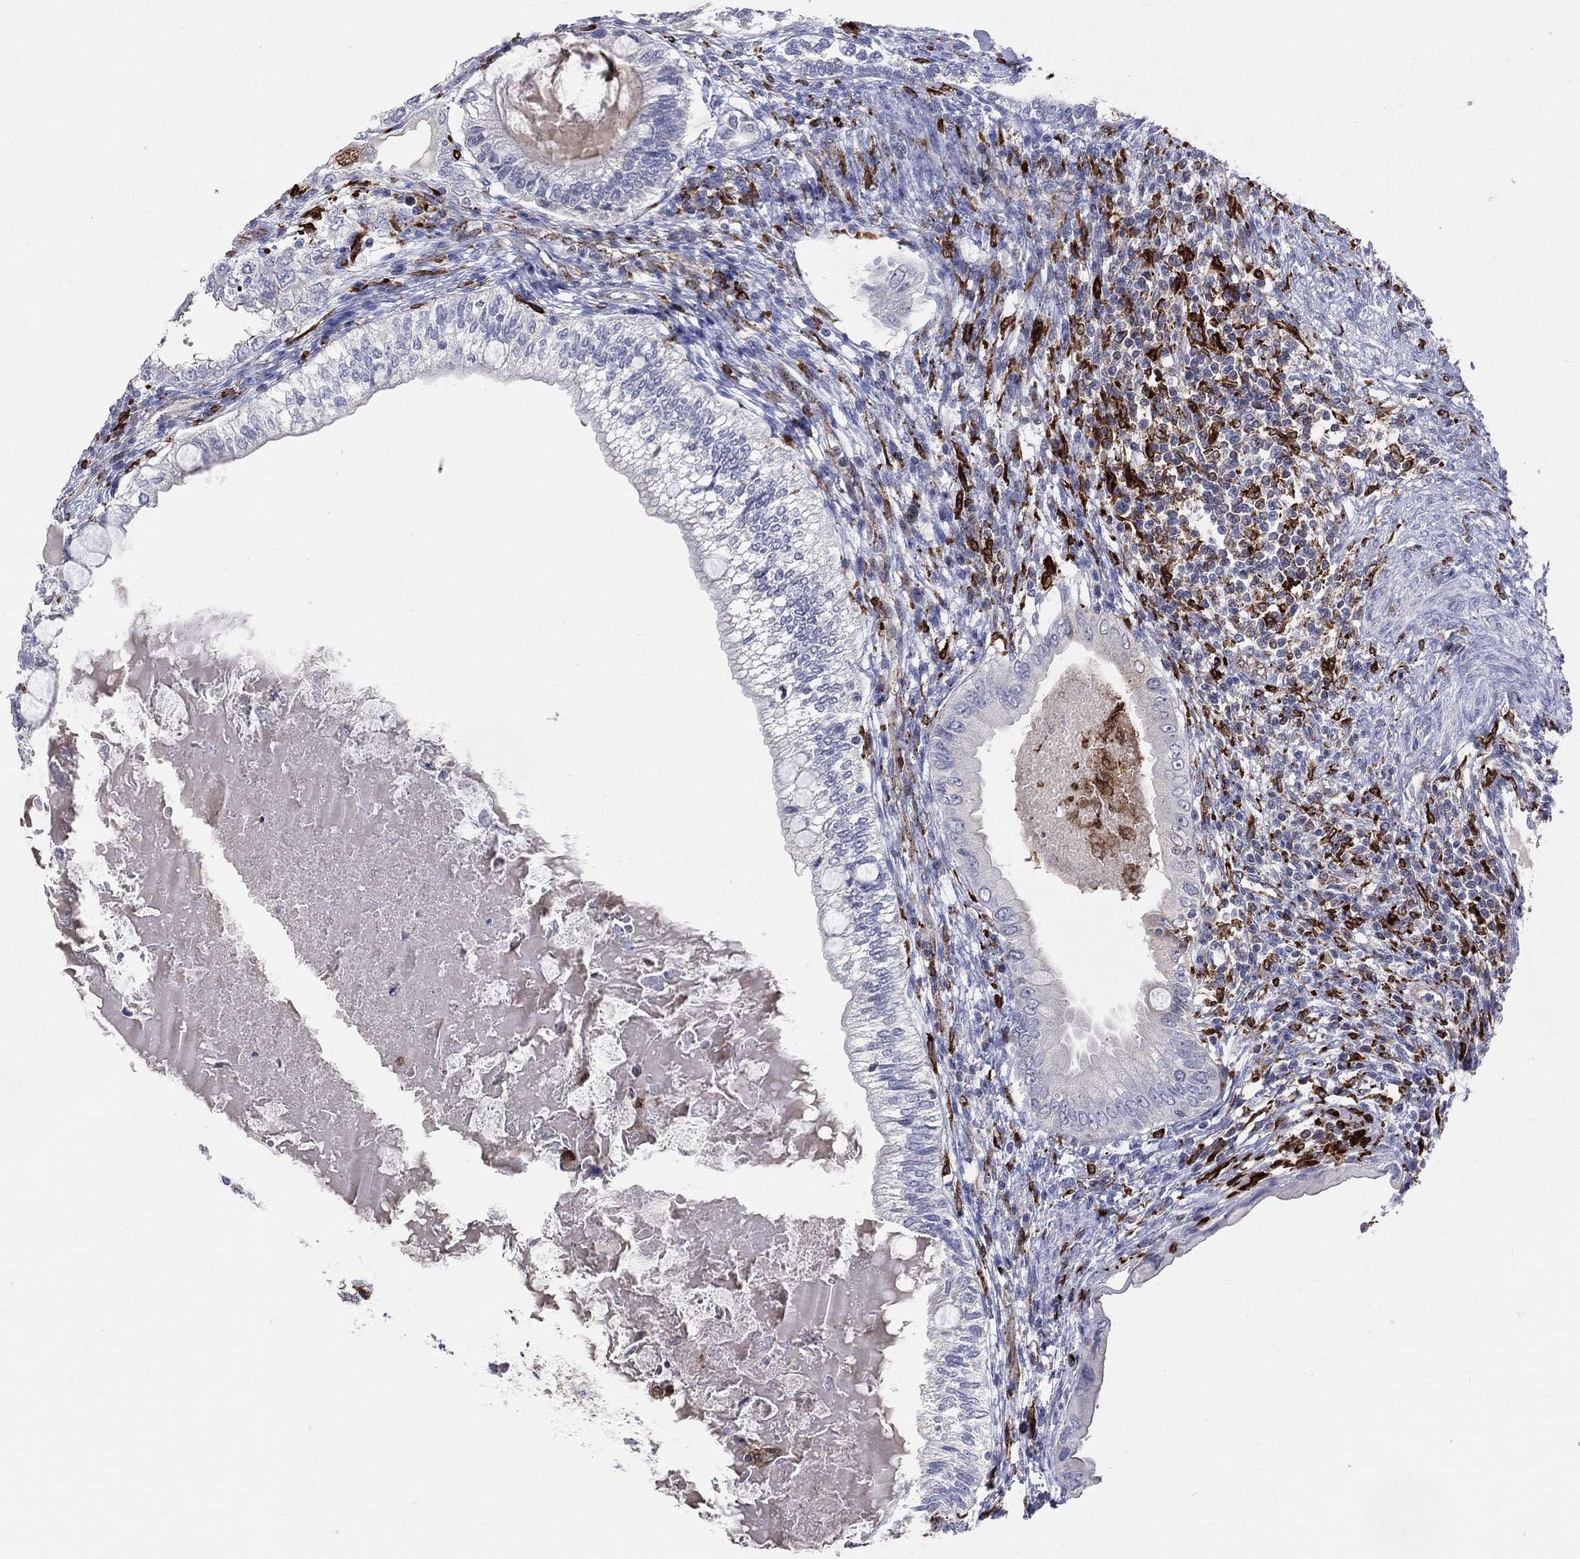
{"staining": {"intensity": "negative", "quantity": "none", "location": "none"}, "tissue": "testis cancer", "cell_type": "Tumor cells", "image_type": "cancer", "snomed": [{"axis": "morphology", "description": "Seminoma, NOS"}, {"axis": "morphology", "description": "Carcinoma, Embryonal, NOS"}, {"axis": "topography", "description": "Testis"}], "caption": "An IHC micrograph of seminoma (testis) is shown. There is no staining in tumor cells of seminoma (testis).", "gene": "CD74", "patient": {"sex": "male", "age": 41}}